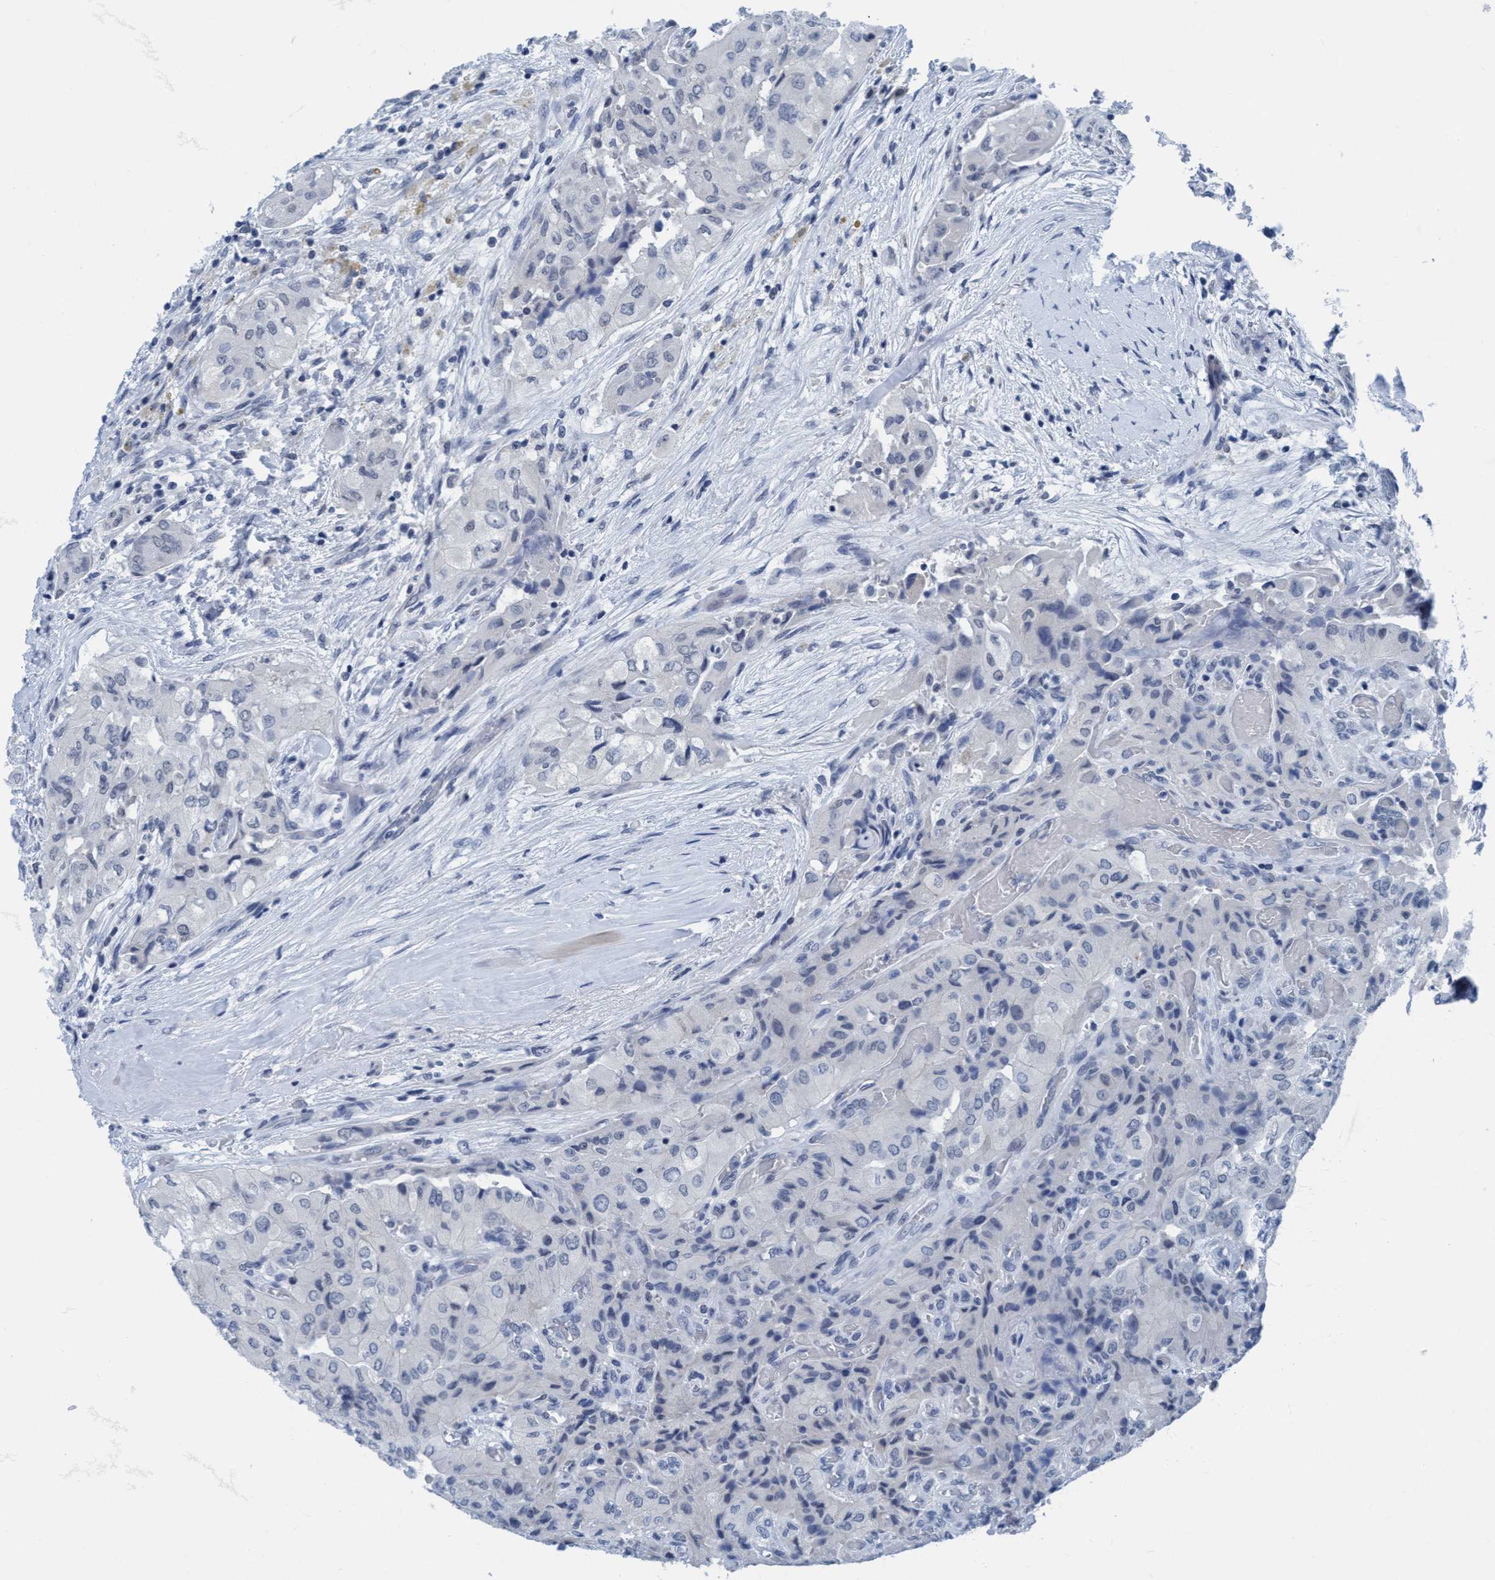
{"staining": {"intensity": "negative", "quantity": "none", "location": "none"}, "tissue": "thyroid cancer", "cell_type": "Tumor cells", "image_type": "cancer", "snomed": [{"axis": "morphology", "description": "Papillary adenocarcinoma, NOS"}, {"axis": "topography", "description": "Thyroid gland"}], "caption": "Immunohistochemistry micrograph of human thyroid papillary adenocarcinoma stained for a protein (brown), which shows no staining in tumor cells. (DAB immunohistochemistry, high magnification).", "gene": "DNAI1", "patient": {"sex": "female", "age": 59}}